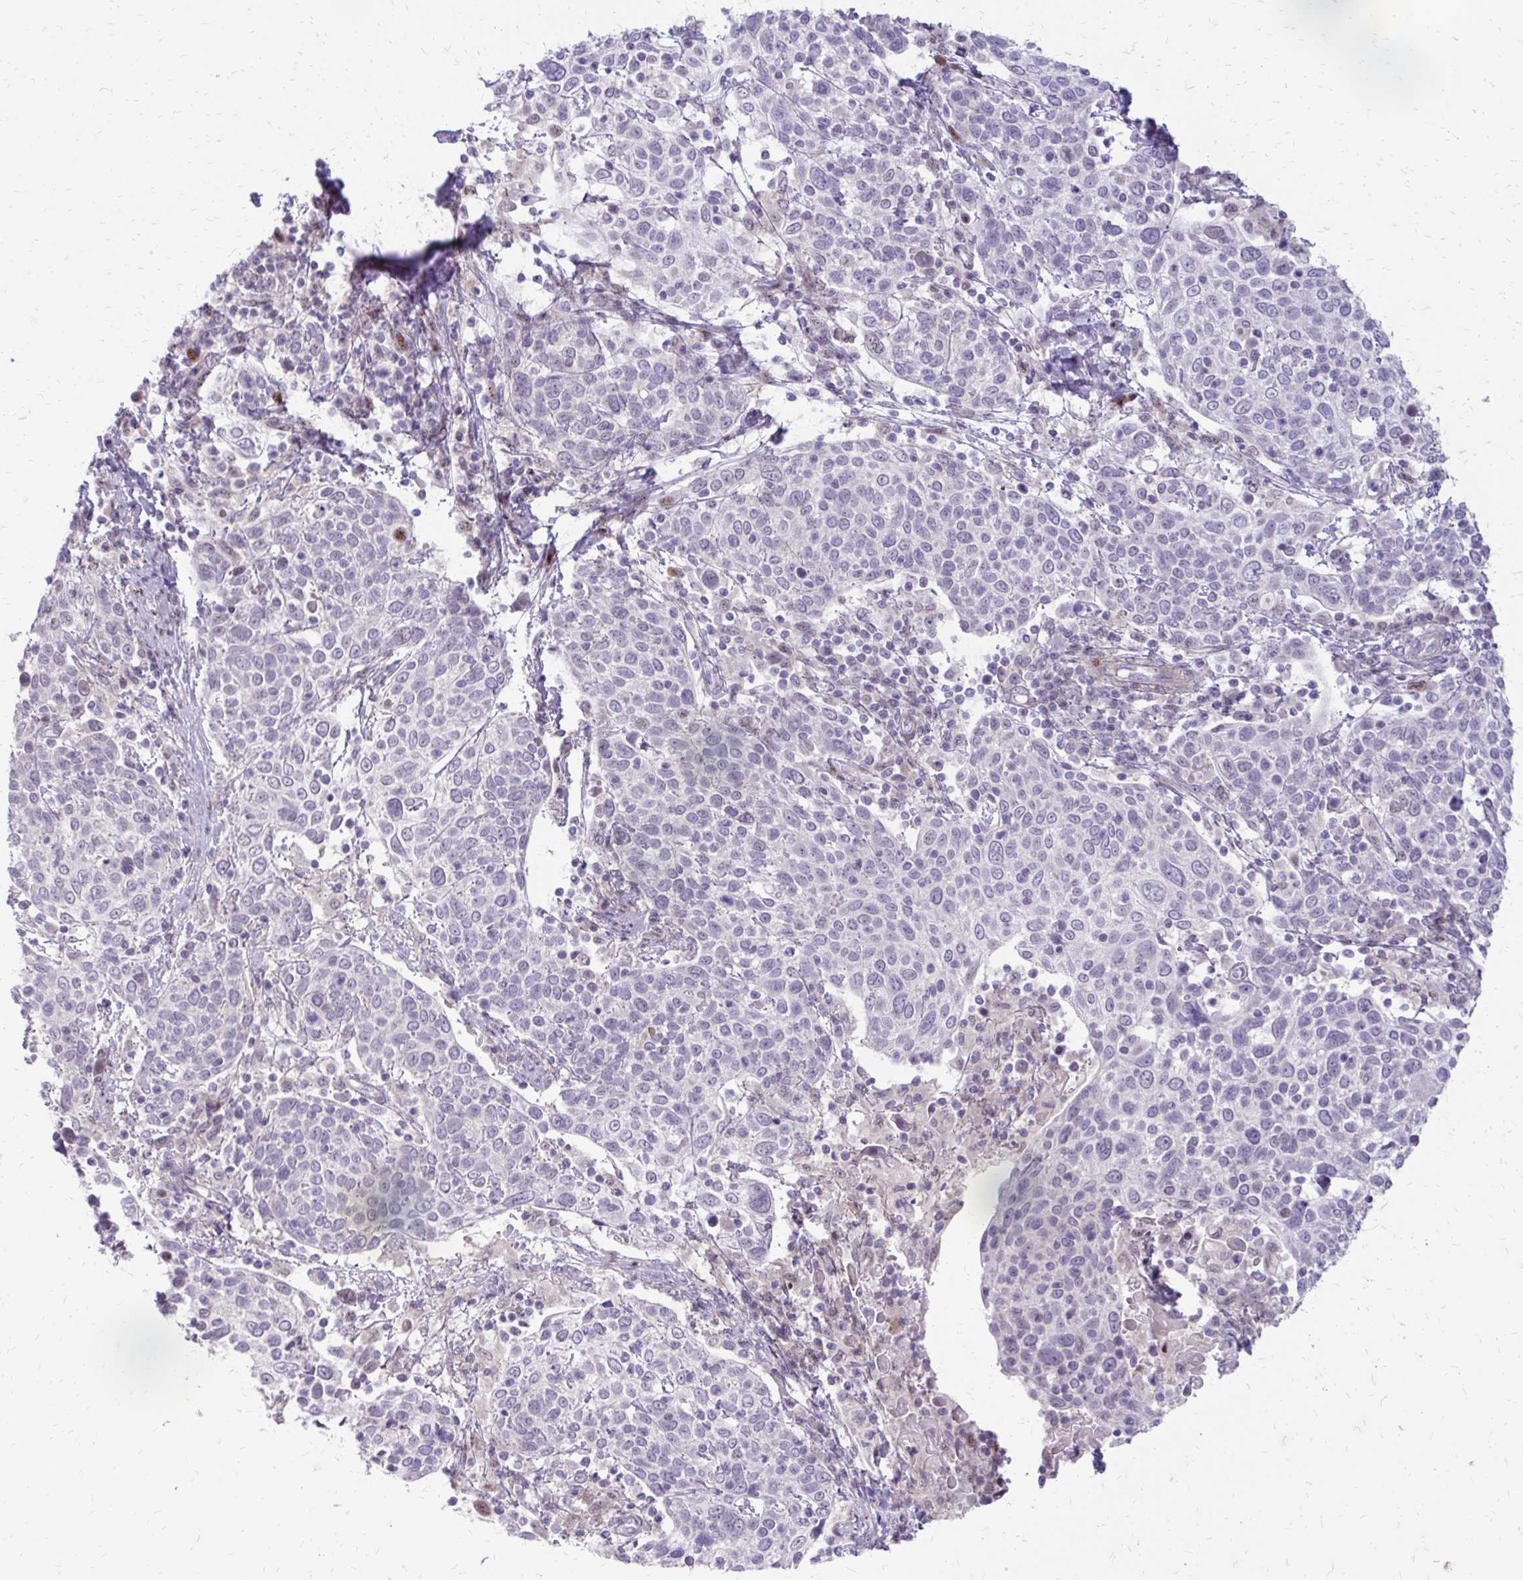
{"staining": {"intensity": "negative", "quantity": "none", "location": "none"}, "tissue": "cervical cancer", "cell_type": "Tumor cells", "image_type": "cancer", "snomed": [{"axis": "morphology", "description": "Squamous cell carcinoma, NOS"}, {"axis": "topography", "description": "Cervix"}], "caption": "The histopathology image shows no significant positivity in tumor cells of cervical cancer (squamous cell carcinoma).", "gene": "PPDPFL", "patient": {"sex": "female", "age": 61}}